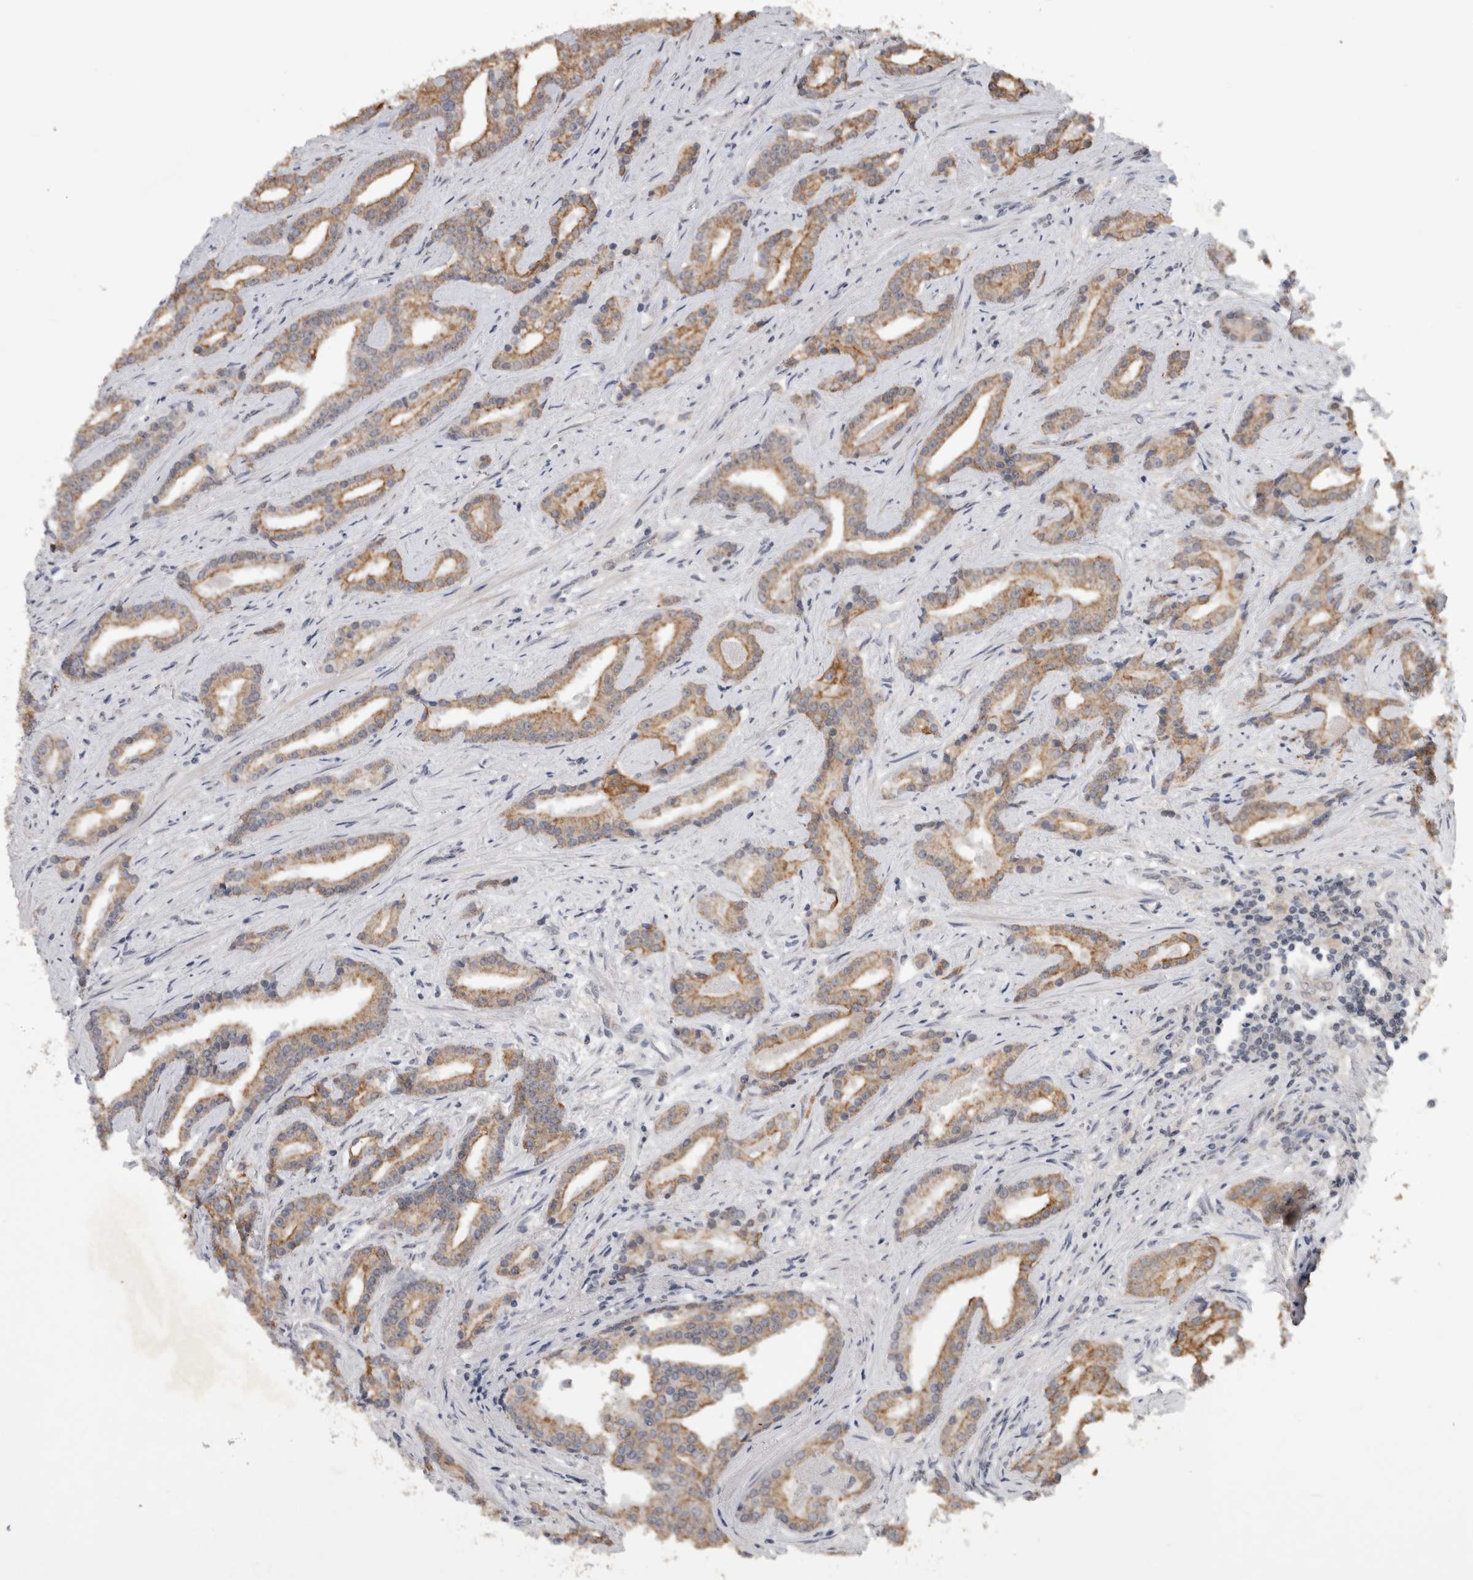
{"staining": {"intensity": "moderate", "quantity": ">75%", "location": "cytoplasmic/membranous"}, "tissue": "prostate cancer", "cell_type": "Tumor cells", "image_type": "cancer", "snomed": [{"axis": "morphology", "description": "Adenocarcinoma, Low grade"}, {"axis": "topography", "description": "Prostate"}], "caption": "Moderate cytoplasmic/membranous staining for a protein is appreciated in about >75% of tumor cells of prostate cancer (adenocarcinoma (low-grade)) using immunohistochemistry.", "gene": "RHPN1", "patient": {"sex": "male", "age": 67}}